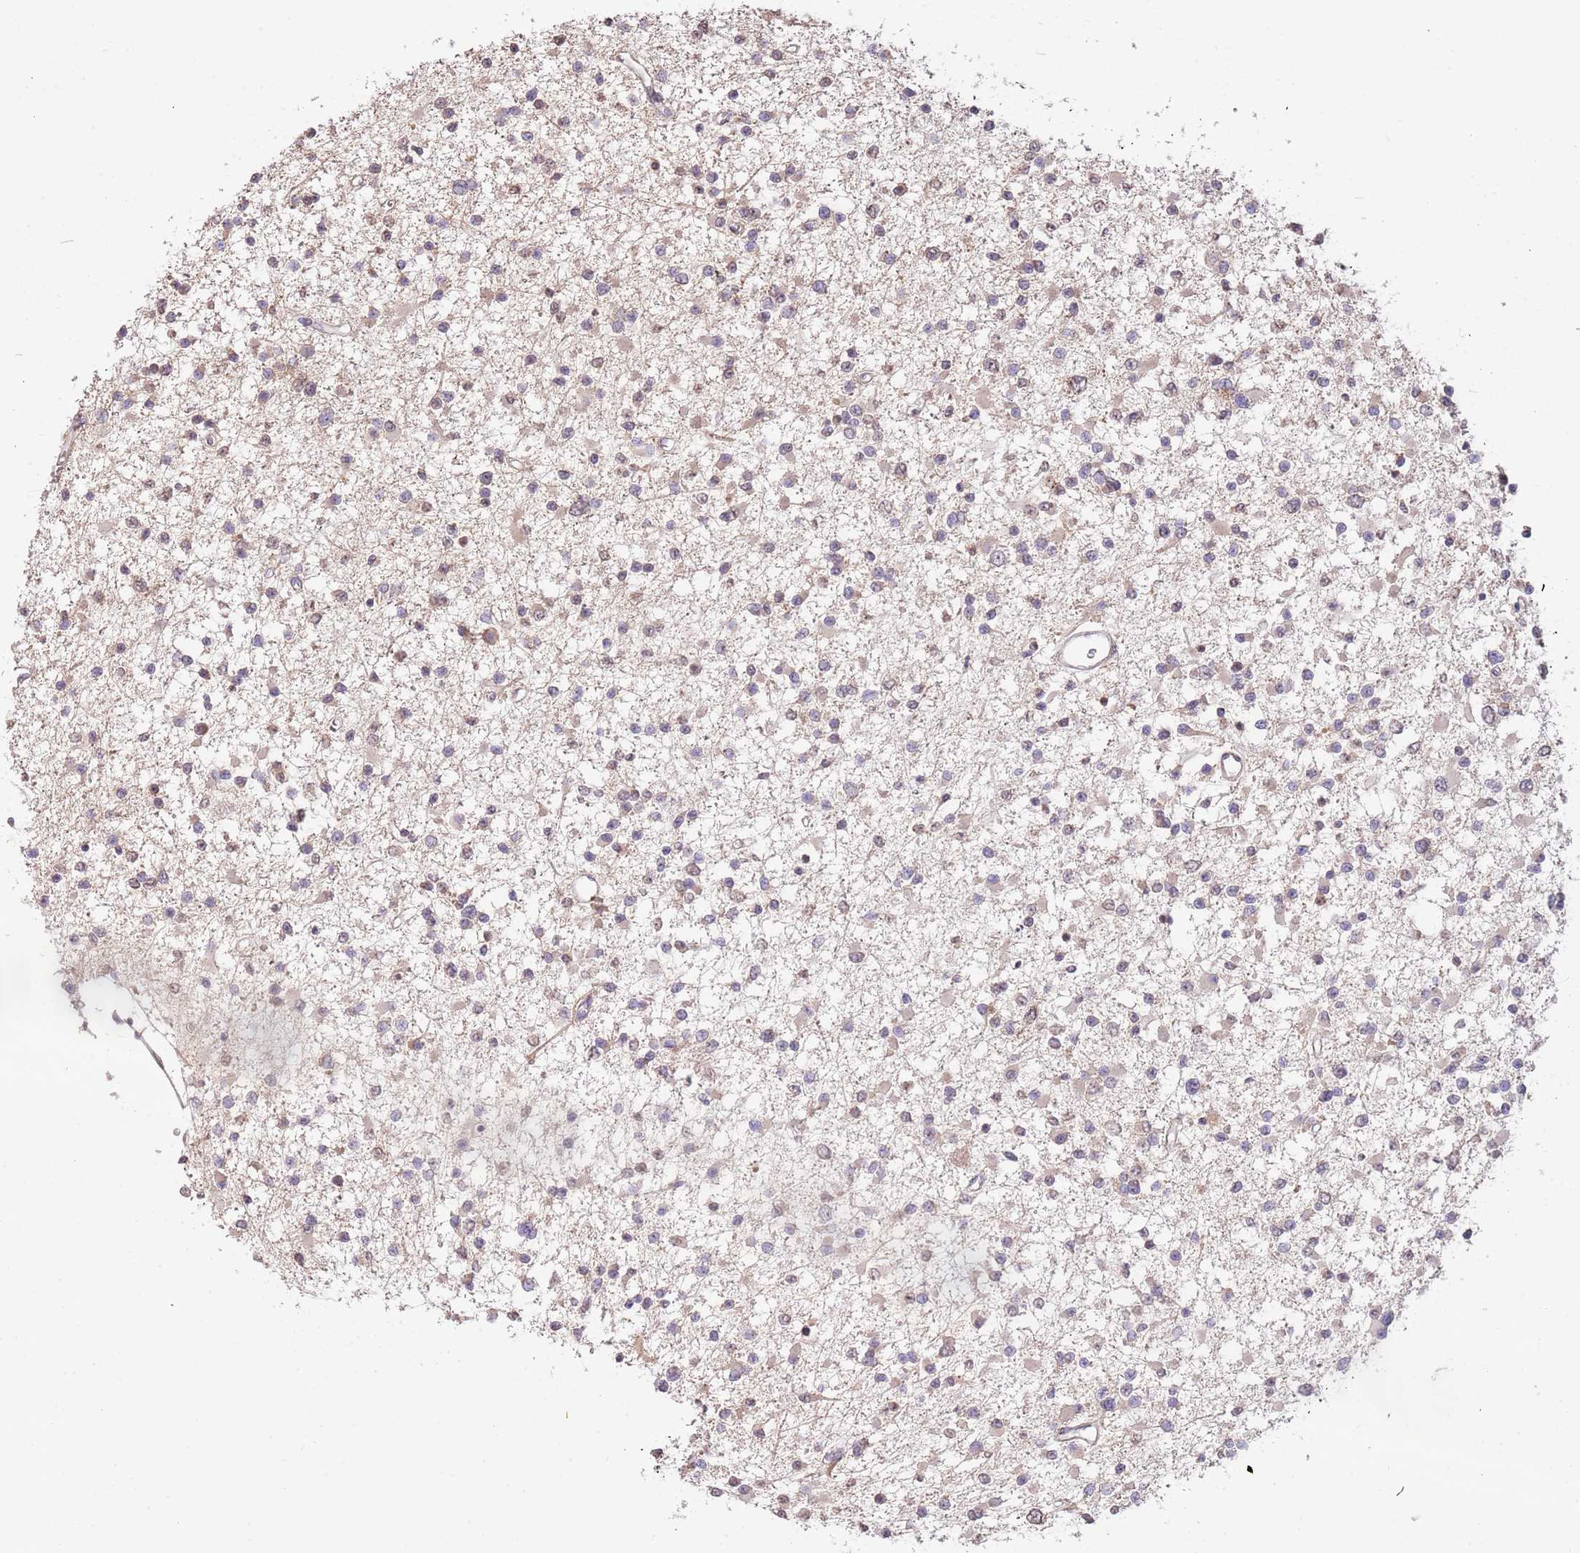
{"staining": {"intensity": "weak", "quantity": "25%-75%", "location": "cytoplasmic/membranous,nuclear"}, "tissue": "glioma", "cell_type": "Tumor cells", "image_type": "cancer", "snomed": [{"axis": "morphology", "description": "Glioma, malignant, Low grade"}, {"axis": "topography", "description": "Brain"}], "caption": "Immunohistochemistry (IHC) of human low-grade glioma (malignant) reveals low levels of weak cytoplasmic/membranous and nuclear positivity in about 25%-75% of tumor cells. Using DAB (brown) and hematoxylin (blue) stains, captured at high magnification using brightfield microscopy.", "gene": "SLC16A4", "patient": {"sex": "female", "age": 22}}